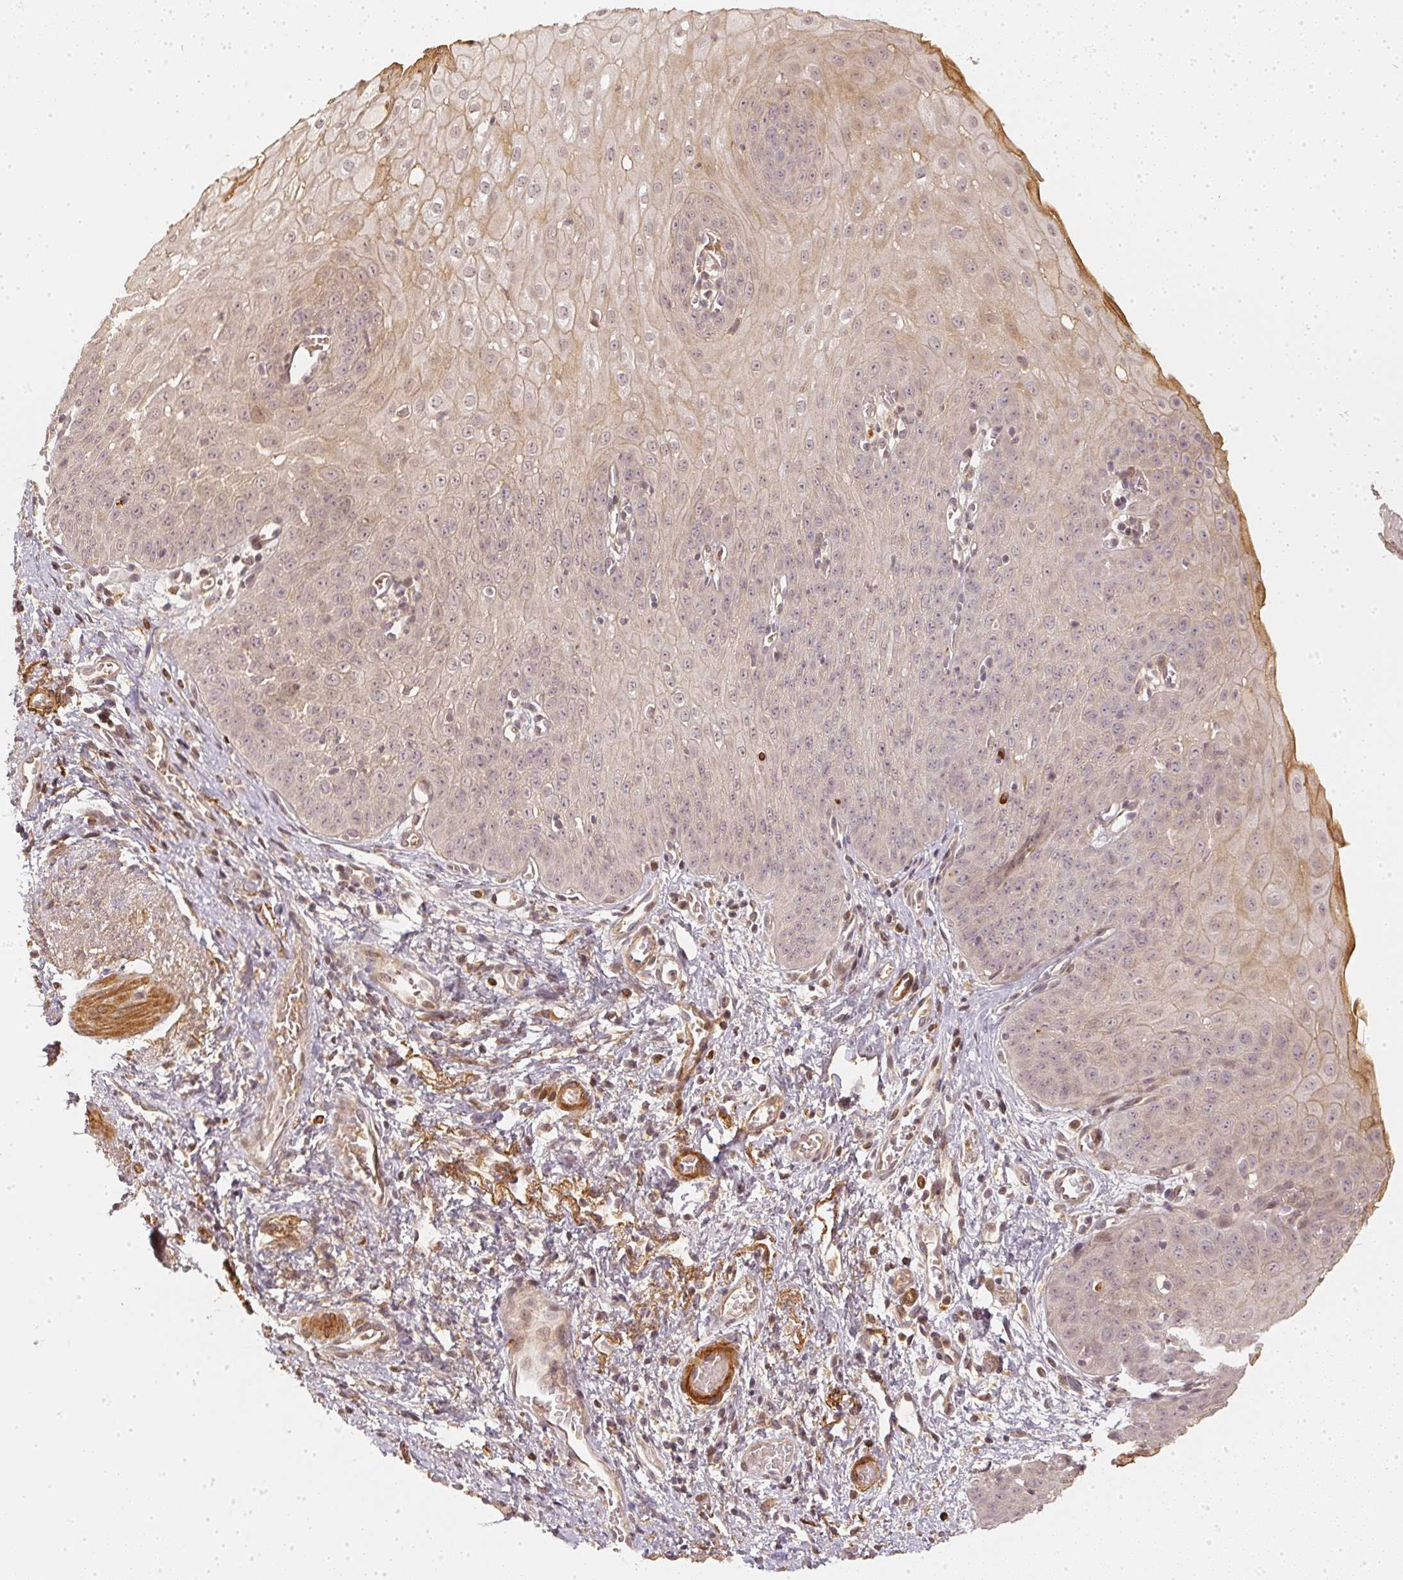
{"staining": {"intensity": "negative", "quantity": "none", "location": "none"}, "tissue": "esophagus", "cell_type": "Squamous epithelial cells", "image_type": "normal", "snomed": [{"axis": "morphology", "description": "Normal tissue, NOS"}, {"axis": "topography", "description": "Esophagus"}], "caption": "An immunohistochemistry image of normal esophagus is shown. There is no staining in squamous epithelial cells of esophagus.", "gene": "SERPINE1", "patient": {"sex": "male", "age": 71}}